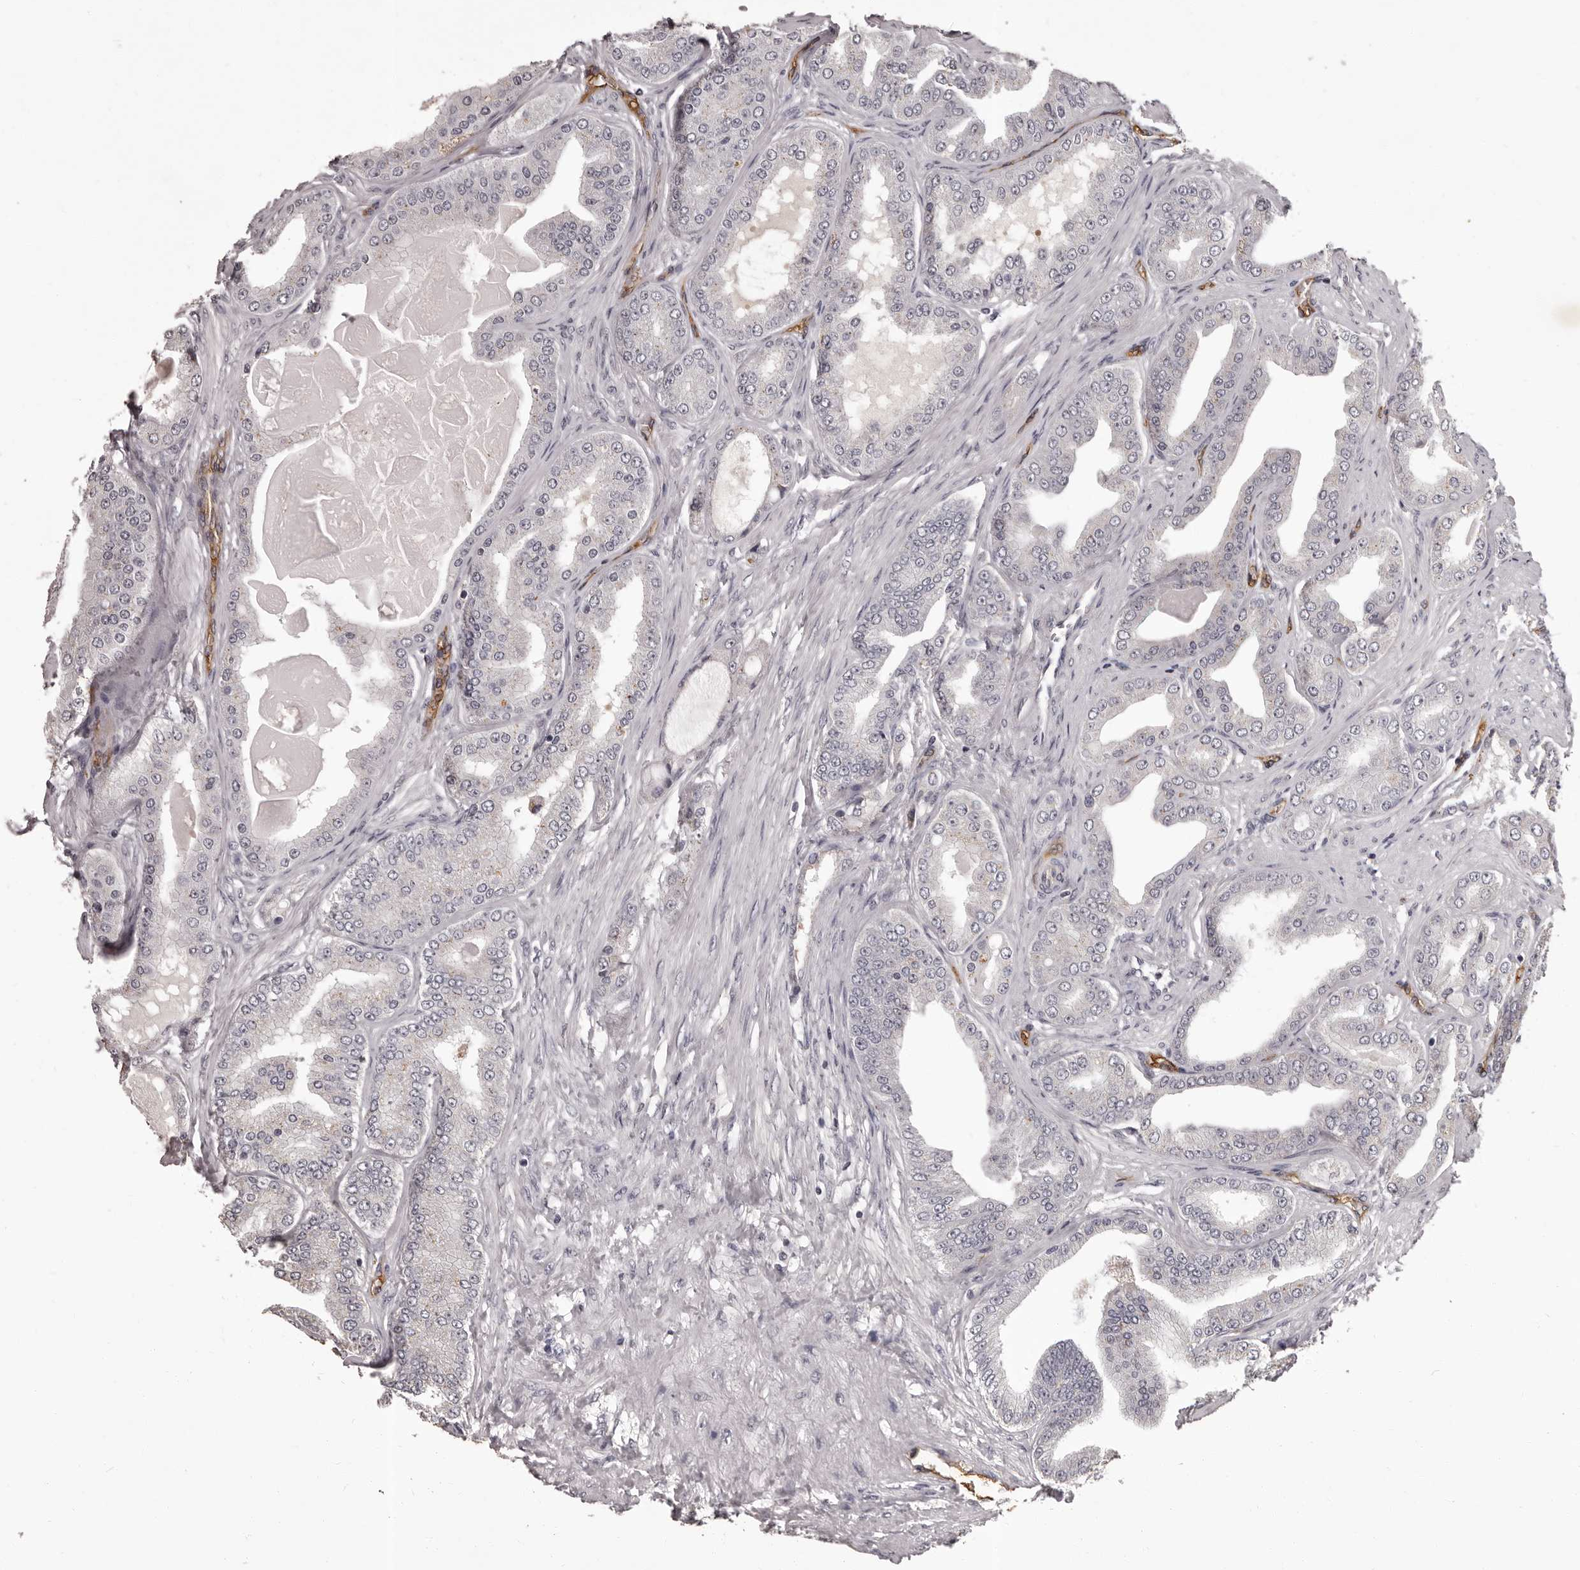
{"staining": {"intensity": "negative", "quantity": "none", "location": "none"}, "tissue": "prostate cancer", "cell_type": "Tumor cells", "image_type": "cancer", "snomed": [{"axis": "morphology", "description": "Adenocarcinoma, High grade"}, {"axis": "topography", "description": "Prostate"}], "caption": "An image of adenocarcinoma (high-grade) (prostate) stained for a protein demonstrates no brown staining in tumor cells.", "gene": "GPR78", "patient": {"sex": "male", "age": 60}}